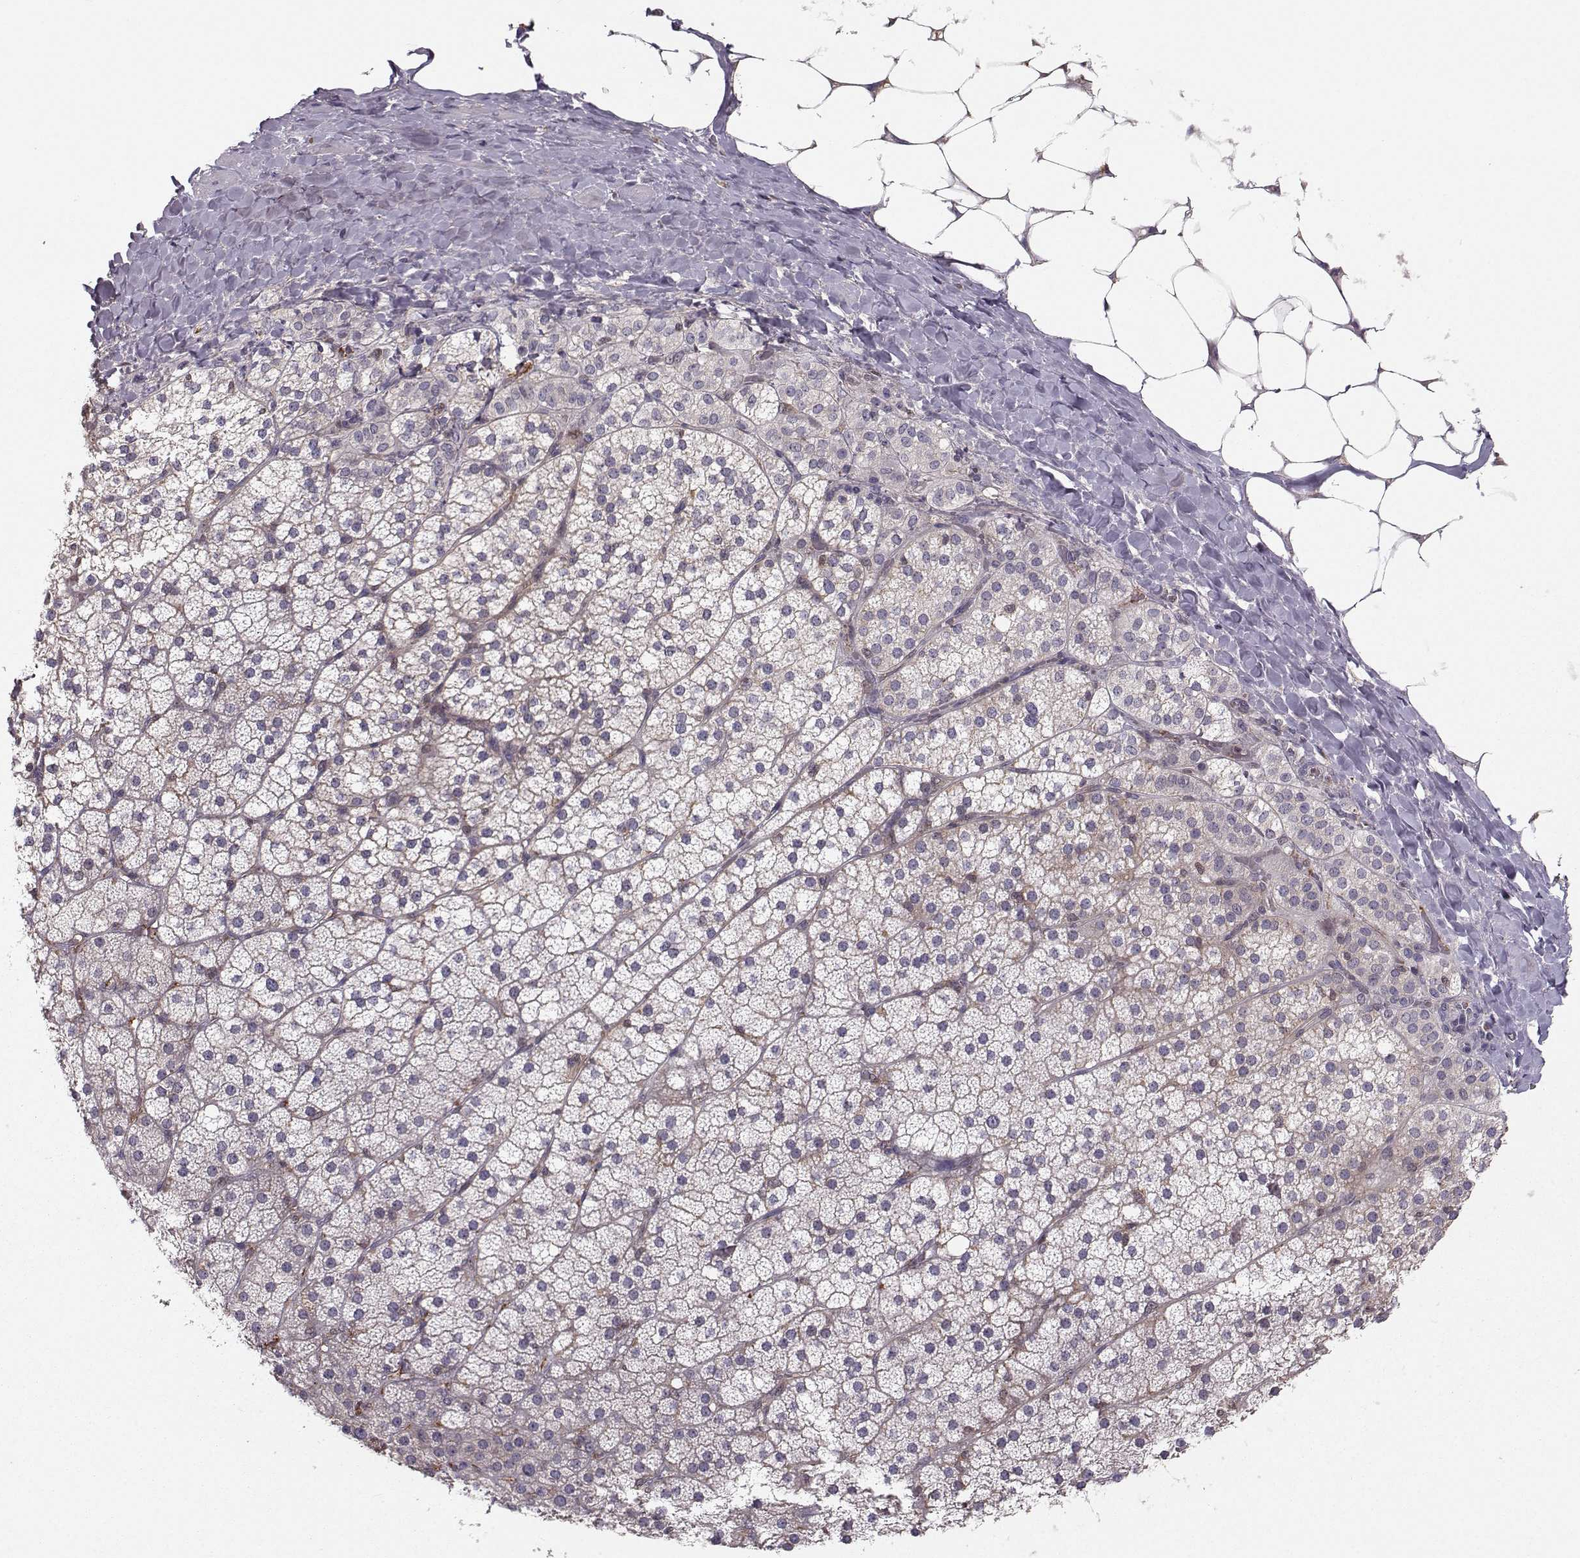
{"staining": {"intensity": "weak", "quantity": "25%-75%", "location": "cytoplasmic/membranous"}, "tissue": "adrenal gland", "cell_type": "Glandular cells", "image_type": "normal", "snomed": [{"axis": "morphology", "description": "Normal tissue, NOS"}, {"axis": "topography", "description": "Adrenal gland"}], "caption": "Immunohistochemical staining of benign human adrenal gland exhibits low levels of weak cytoplasmic/membranous expression in approximately 25%-75% of glandular cells.", "gene": "ASB16", "patient": {"sex": "male", "age": 53}}